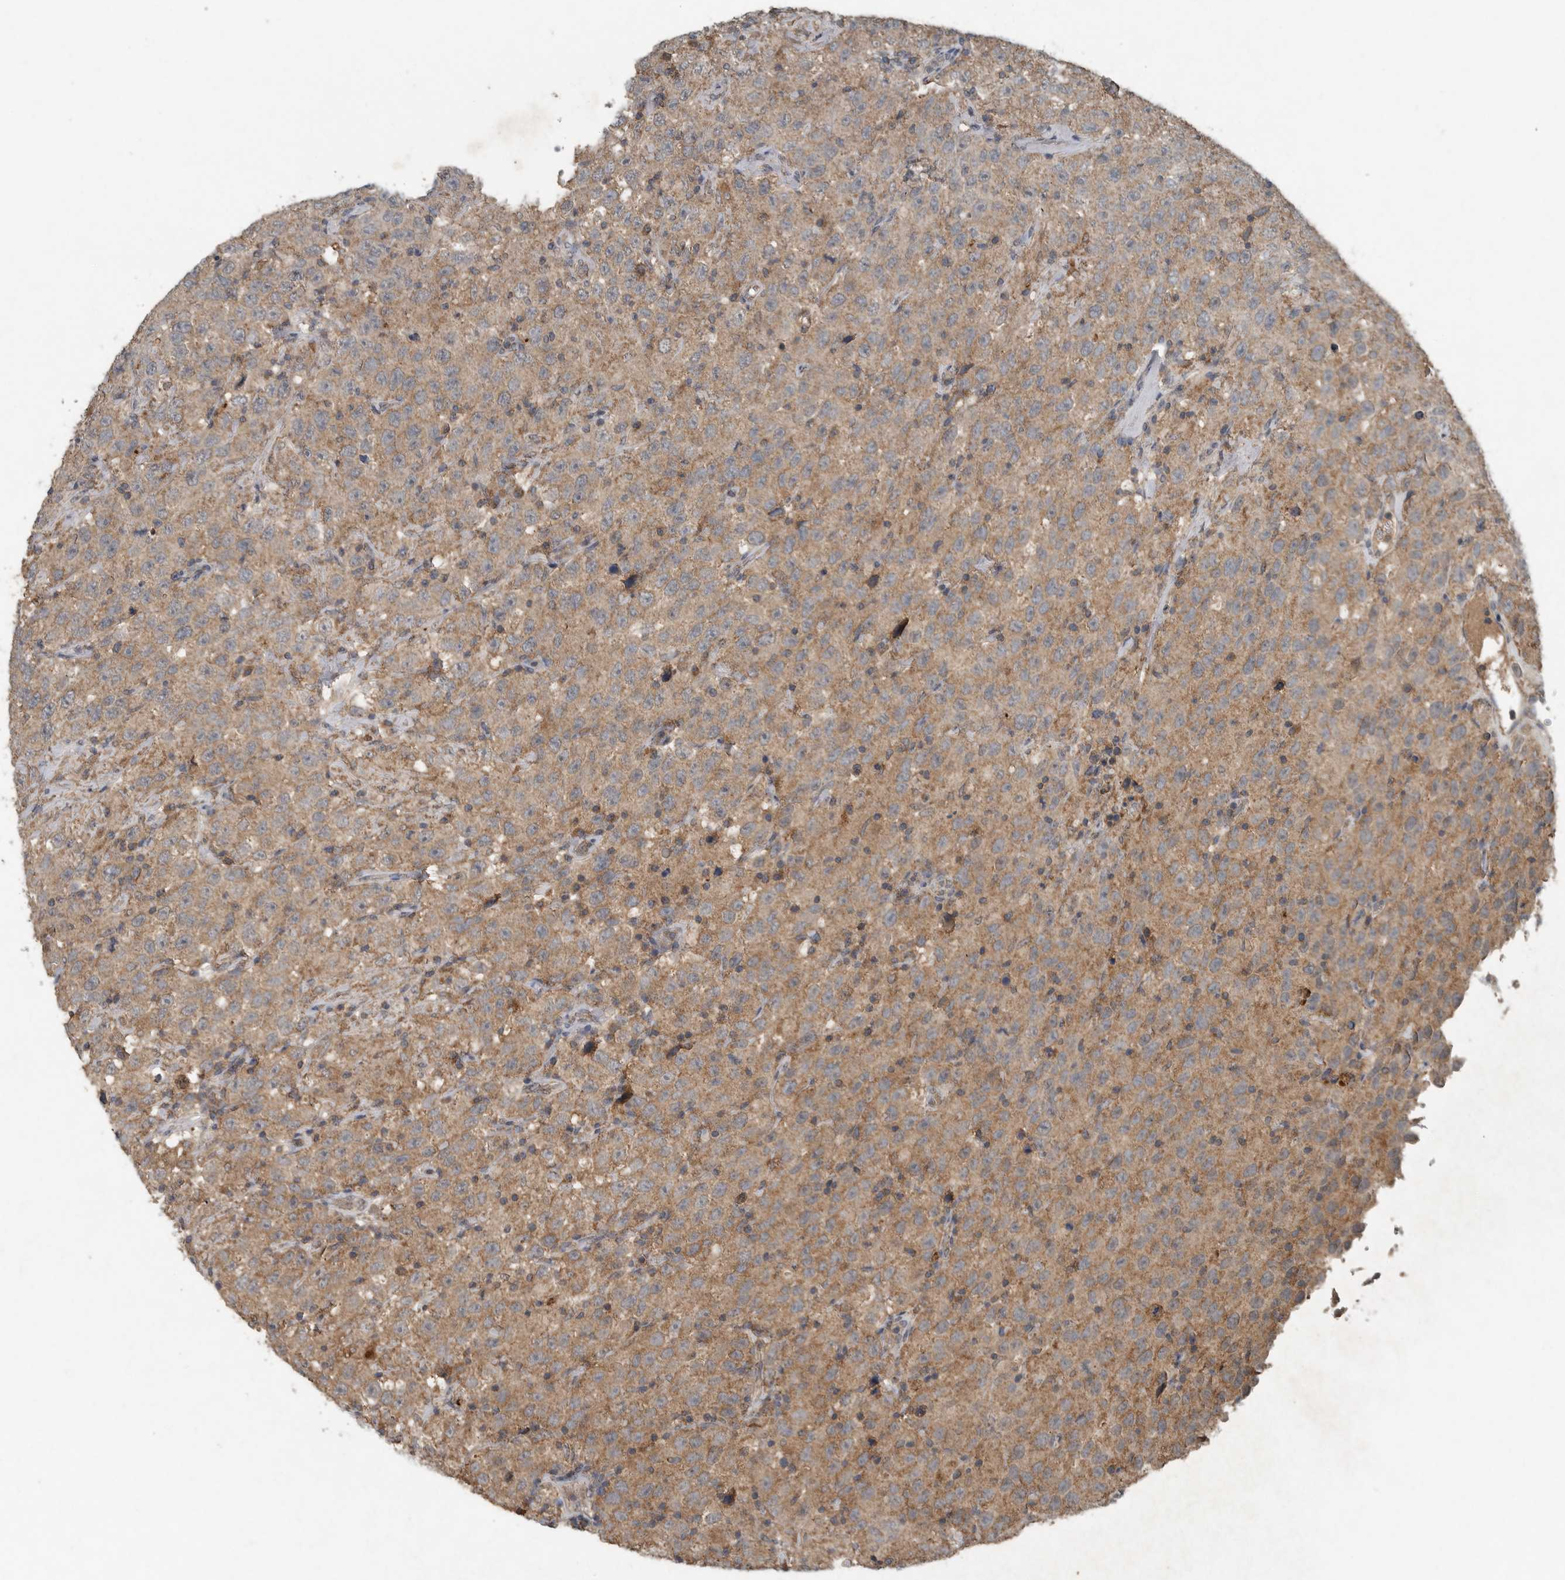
{"staining": {"intensity": "moderate", "quantity": ">75%", "location": "cytoplasmic/membranous"}, "tissue": "testis cancer", "cell_type": "Tumor cells", "image_type": "cancer", "snomed": [{"axis": "morphology", "description": "Seminoma, NOS"}, {"axis": "topography", "description": "Testis"}], "caption": "Testis seminoma tissue reveals moderate cytoplasmic/membranous staining in about >75% of tumor cells The protein is shown in brown color, while the nuclei are stained blue.", "gene": "IL6ST", "patient": {"sex": "male", "age": 41}}